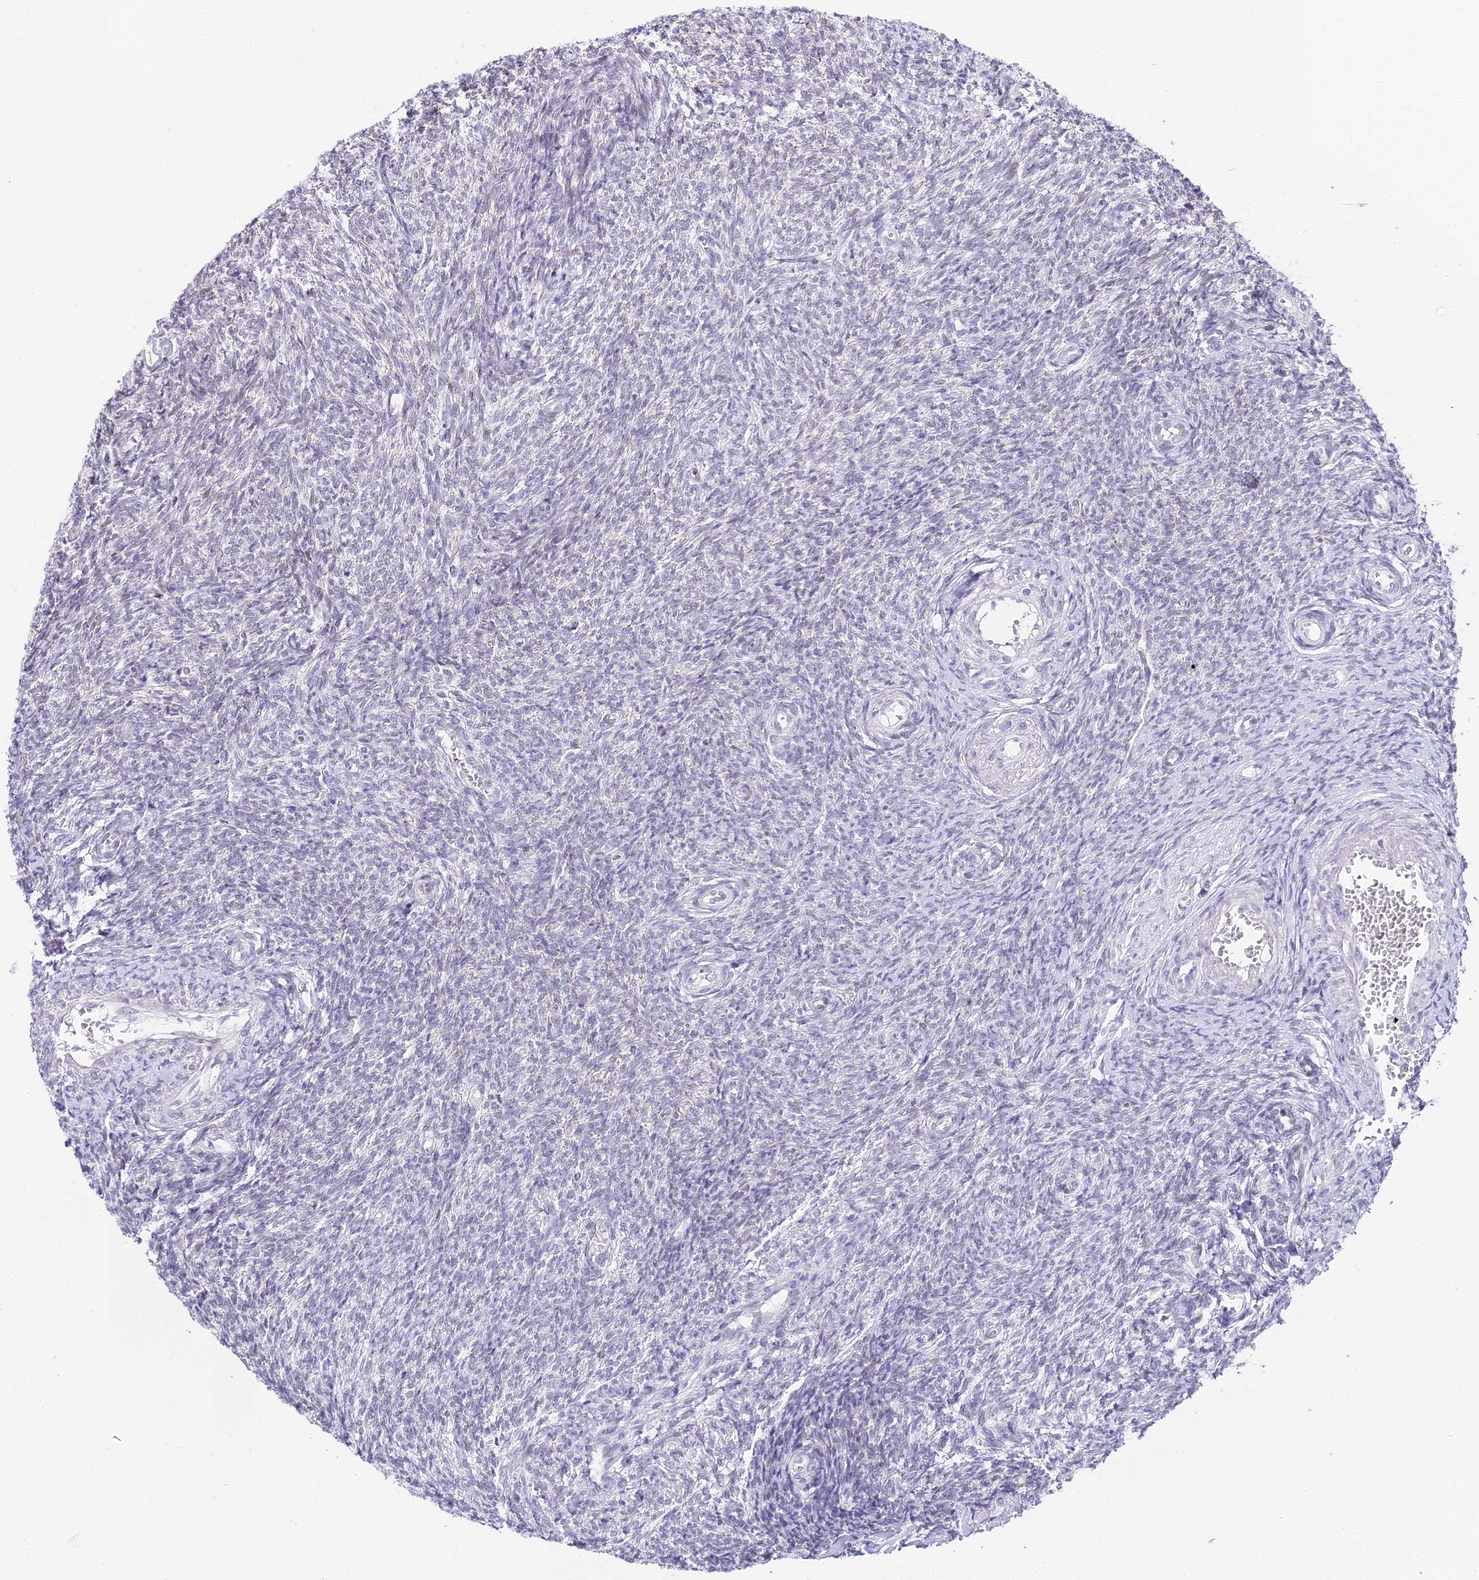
{"staining": {"intensity": "negative", "quantity": "none", "location": "none"}, "tissue": "ovary", "cell_type": "Ovarian stroma cells", "image_type": "normal", "snomed": [{"axis": "morphology", "description": "Normal tissue, NOS"}, {"axis": "topography", "description": "Ovary"}], "caption": "Immunohistochemistry (IHC) of normal ovary shows no positivity in ovarian stroma cells.", "gene": "ABHD14A", "patient": {"sex": "female", "age": 44}}